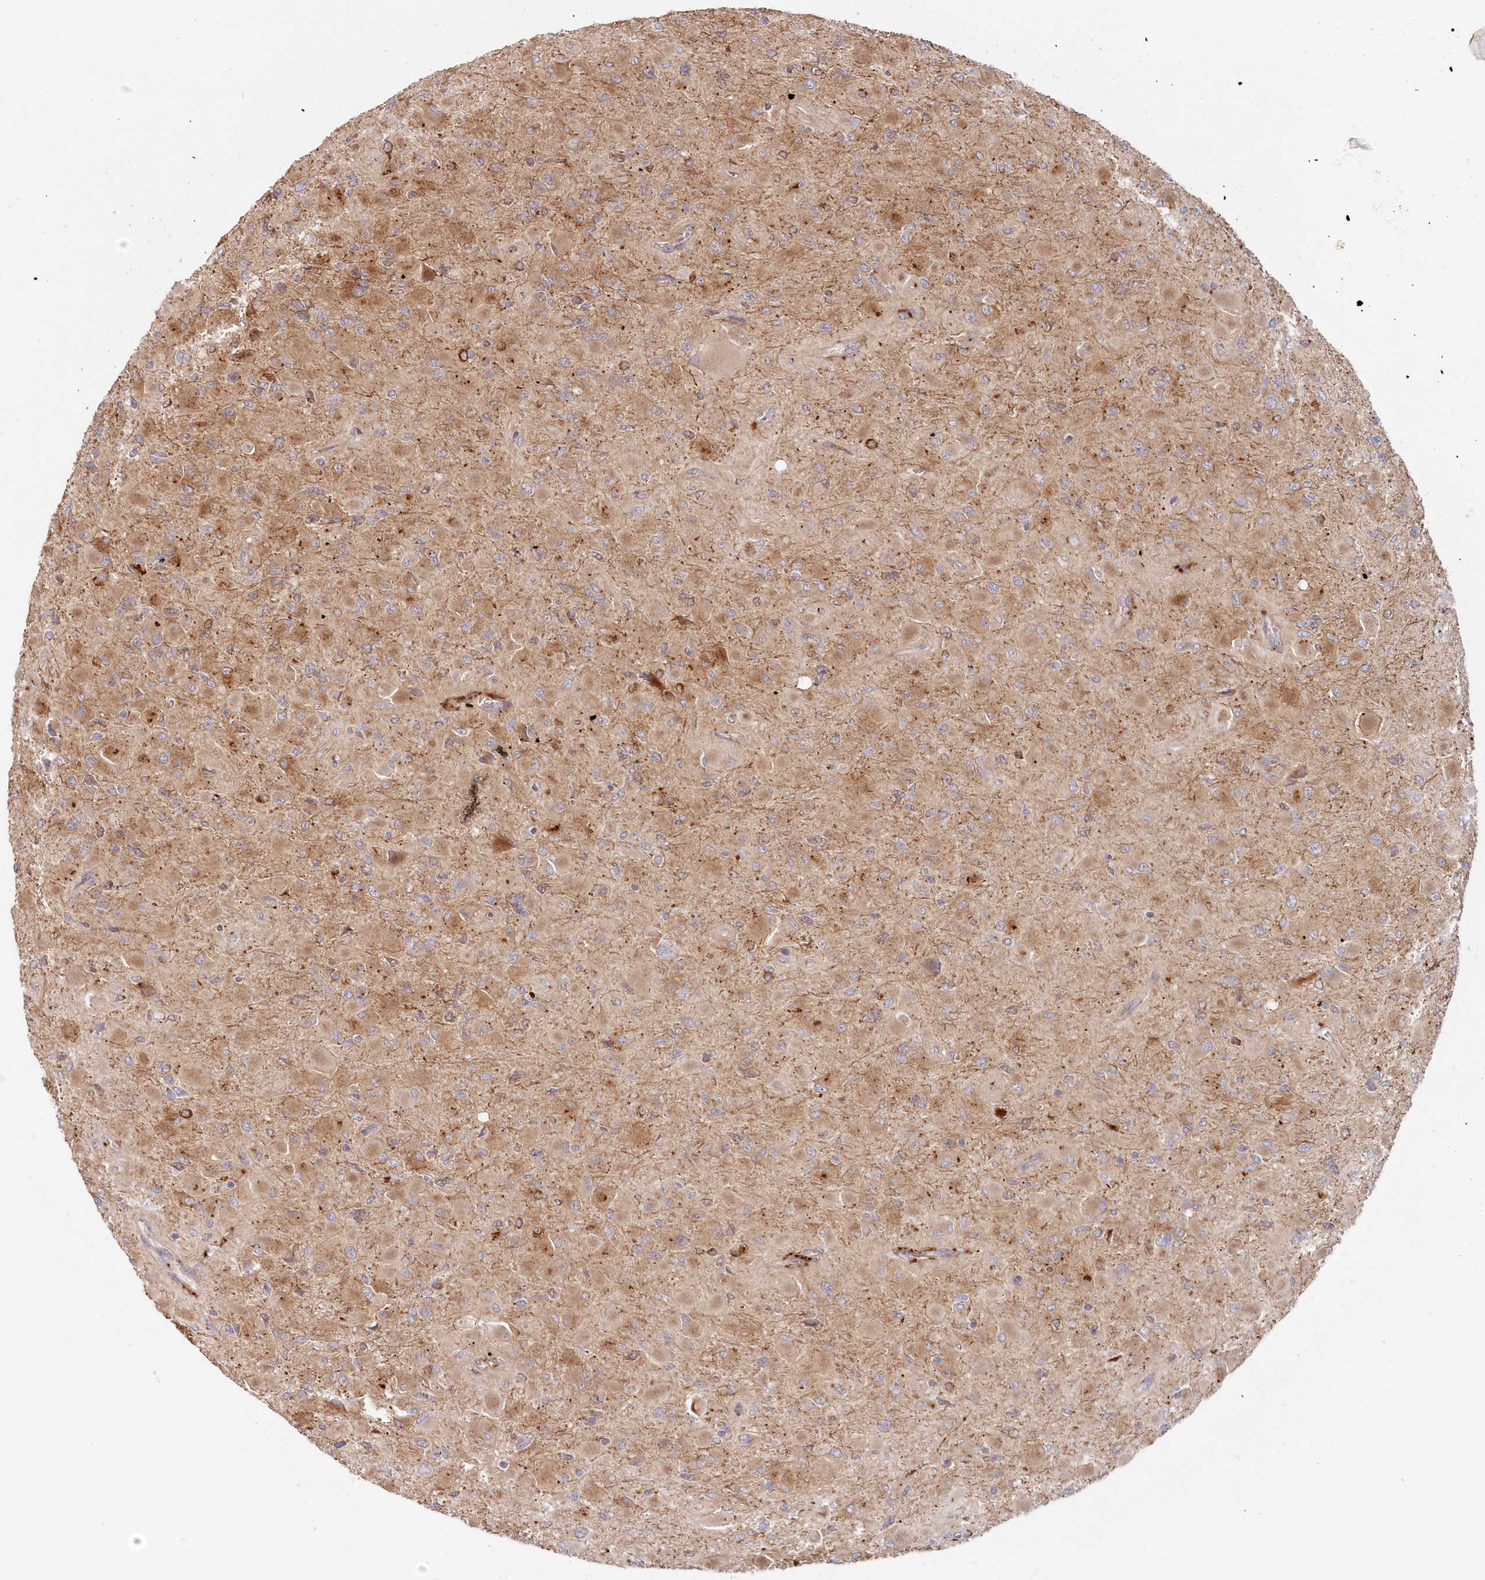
{"staining": {"intensity": "weak", "quantity": "25%-75%", "location": "cytoplasmic/membranous"}, "tissue": "glioma", "cell_type": "Tumor cells", "image_type": "cancer", "snomed": [{"axis": "morphology", "description": "Glioma, malignant, High grade"}, {"axis": "topography", "description": "Cerebral cortex"}], "caption": "A brown stain labels weak cytoplasmic/membranous positivity of a protein in human glioma tumor cells.", "gene": "GBE1", "patient": {"sex": "female", "age": 36}}